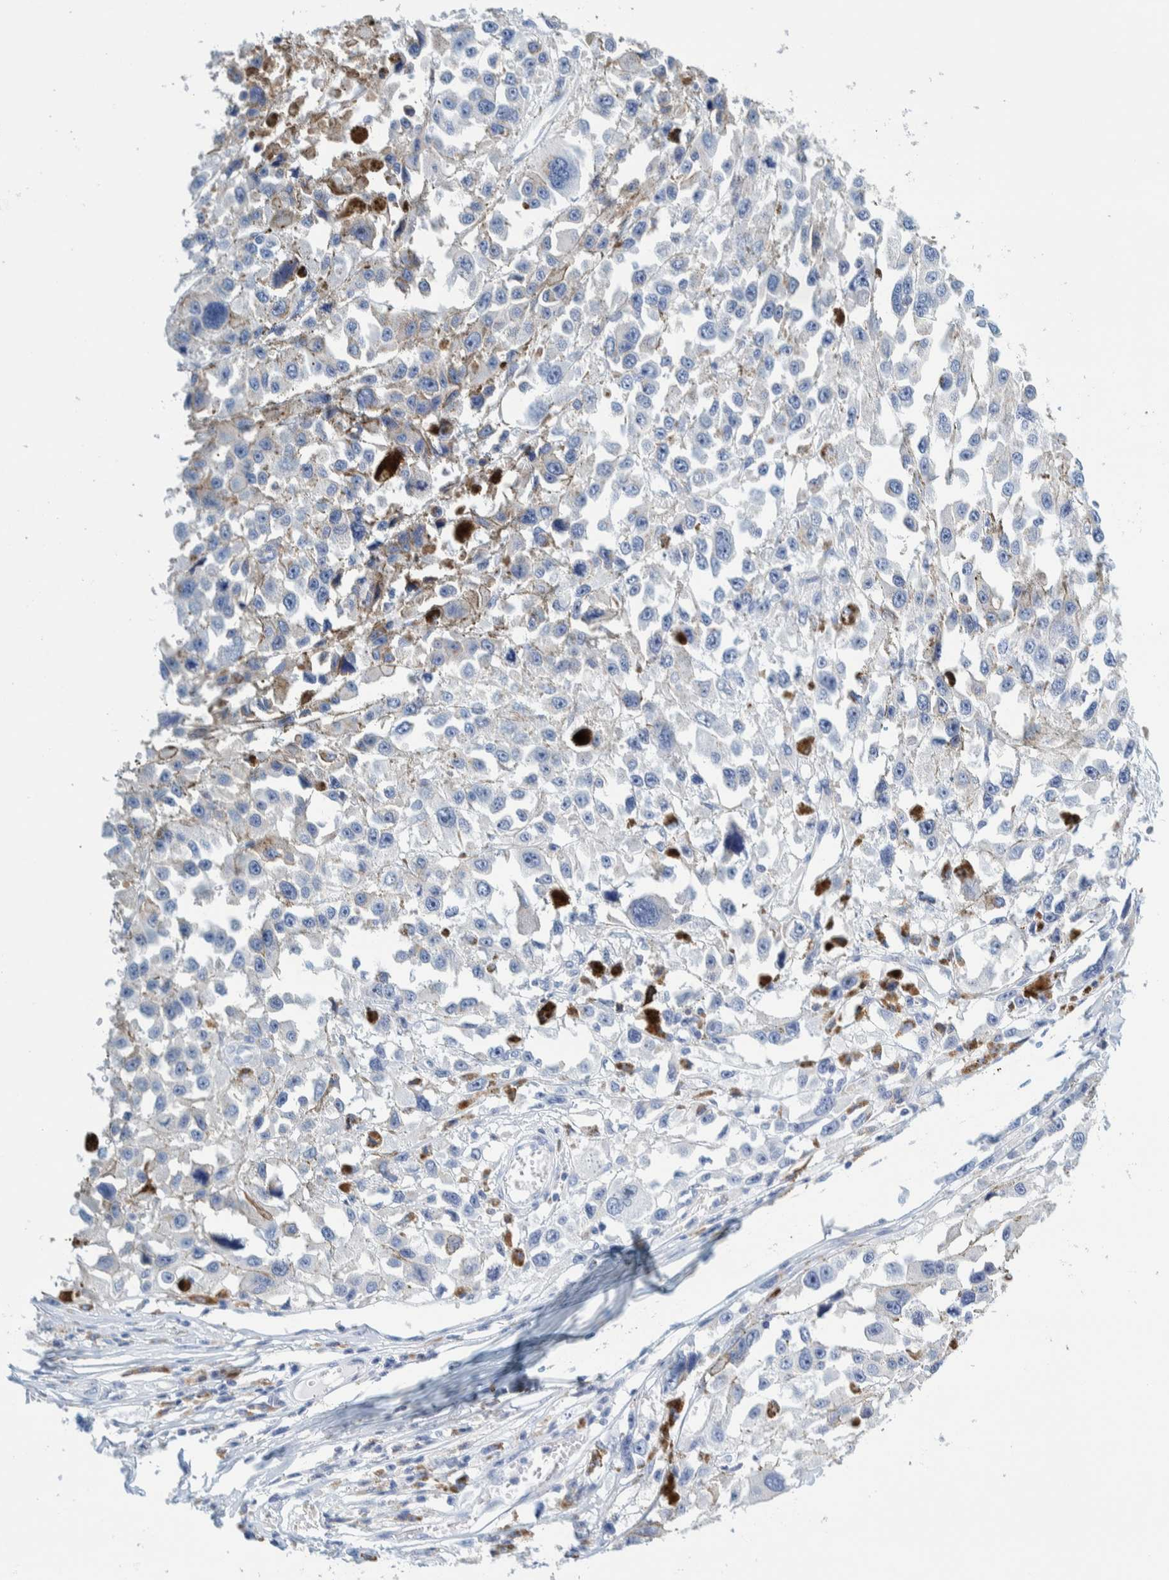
{"staining": {"intensity": "negative", "quantity": "none", "location": "none"}, "tissue": "melanoma", "cell_type": "Tumor cells", "image_type": "cancer", "snomed": [{"axis": "morphology", "description": "Malignant melanoma, Metastatic site"}, {"axis": "topography", "description": "Lymph node"}], "caption": "Immunohistochemistry (IHC) of human malignant melanoma (metastatic site) demonstrates no expression in tumor cells. Brightfield microscopy of immunohistochemistry (IHC) stained with DAB (brown) and hematoxylin (blue), captured at high magnification.", "gene": "MOG", "patient": {"sex": "male", "age": 59}}